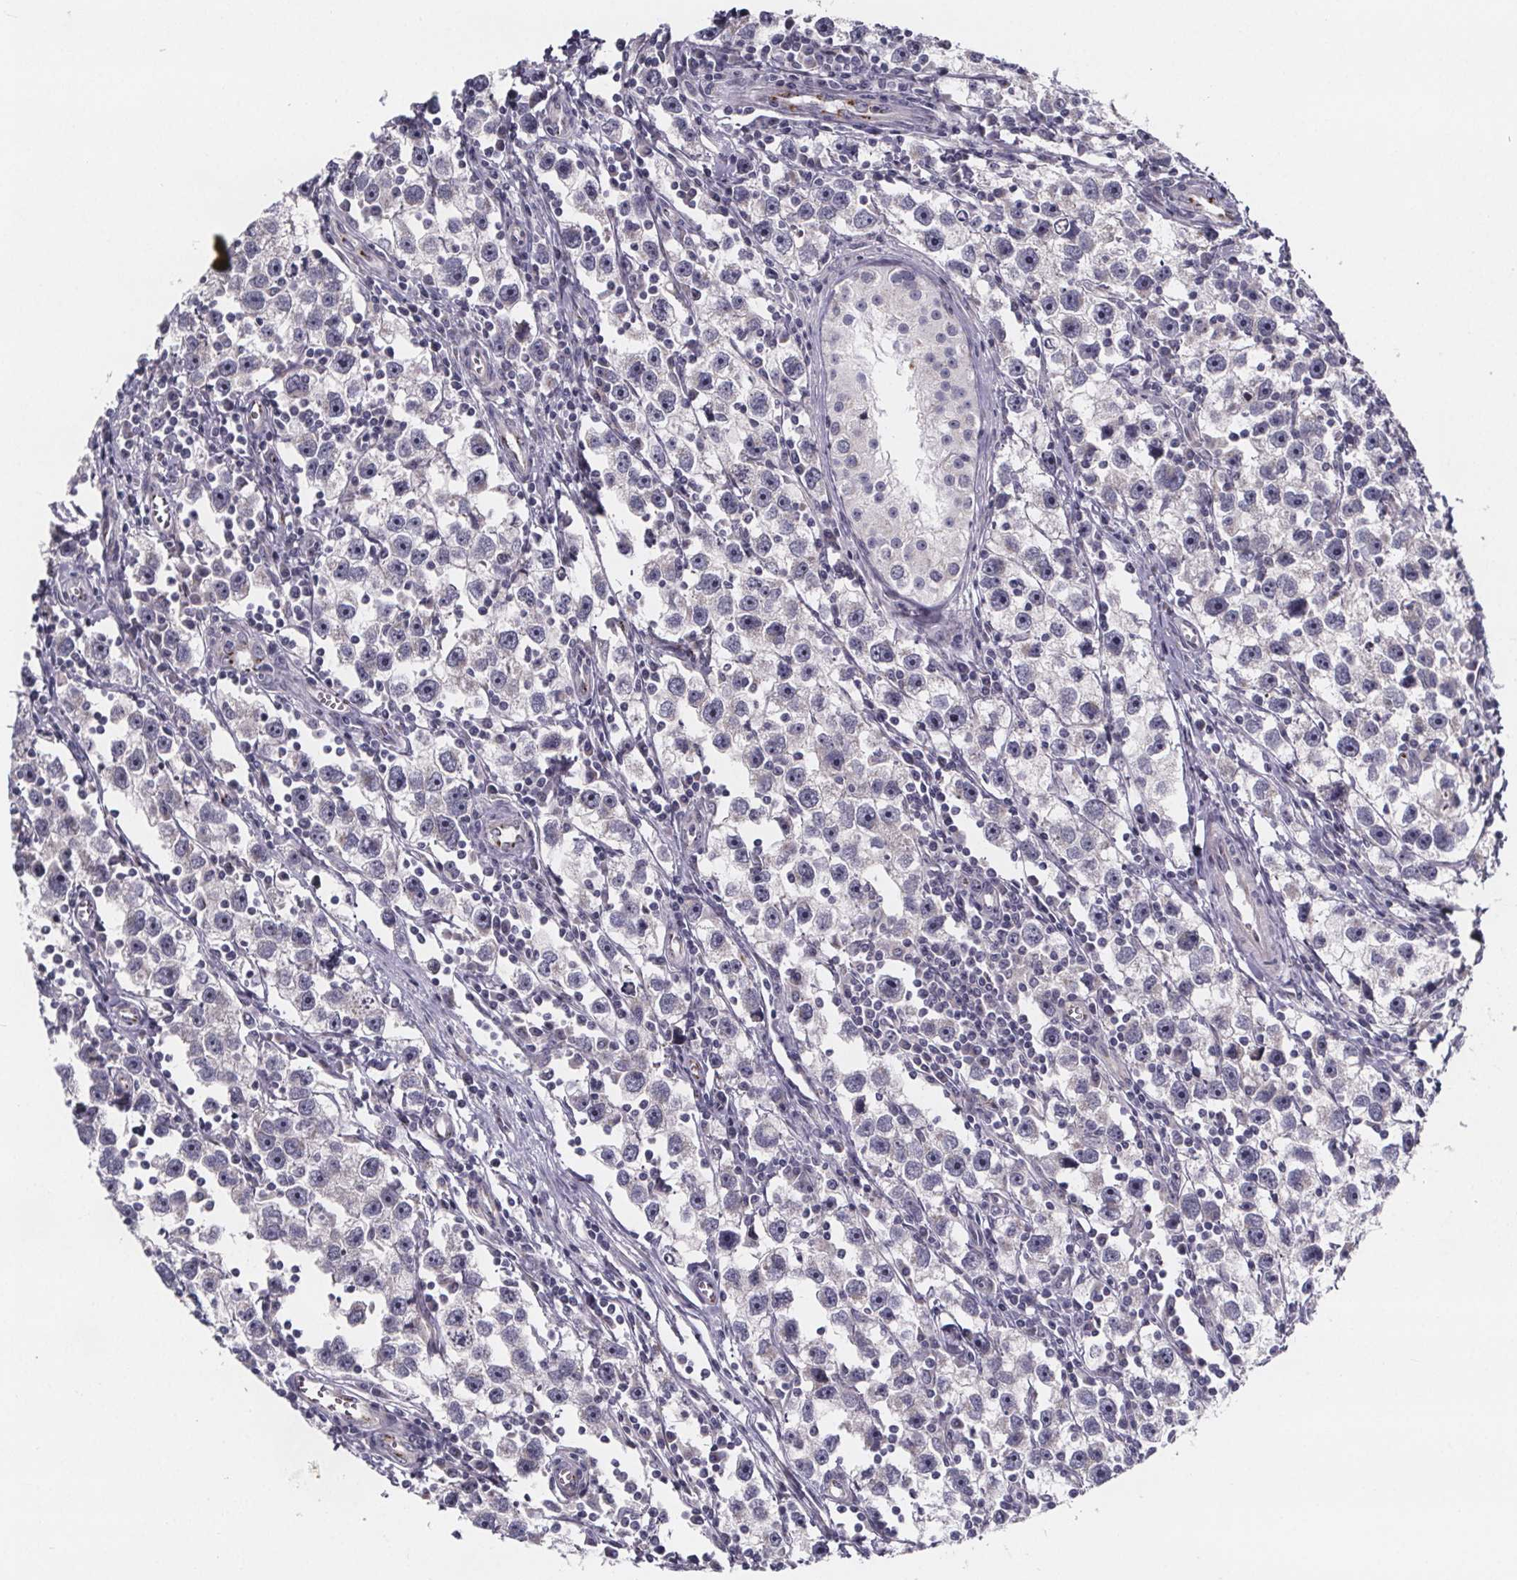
{"staining": {"intensity": "negative", "quantity": "none", "location": "none"}, "tissue": "testis cancer", "cell_type": "Tumor cells", "image_type": "cancer", "snomed": [{"axis": "morphology", "description": "Seminoma, NOS"}, {"axis": "topography", "description": "Testis"}], "caption": "The immunohistochemistry histopathology image has no significant staining in tumor cells of testis cancer tissue.", "gene": "NDST1", "patient": {"sex": "male", "age": 30}}